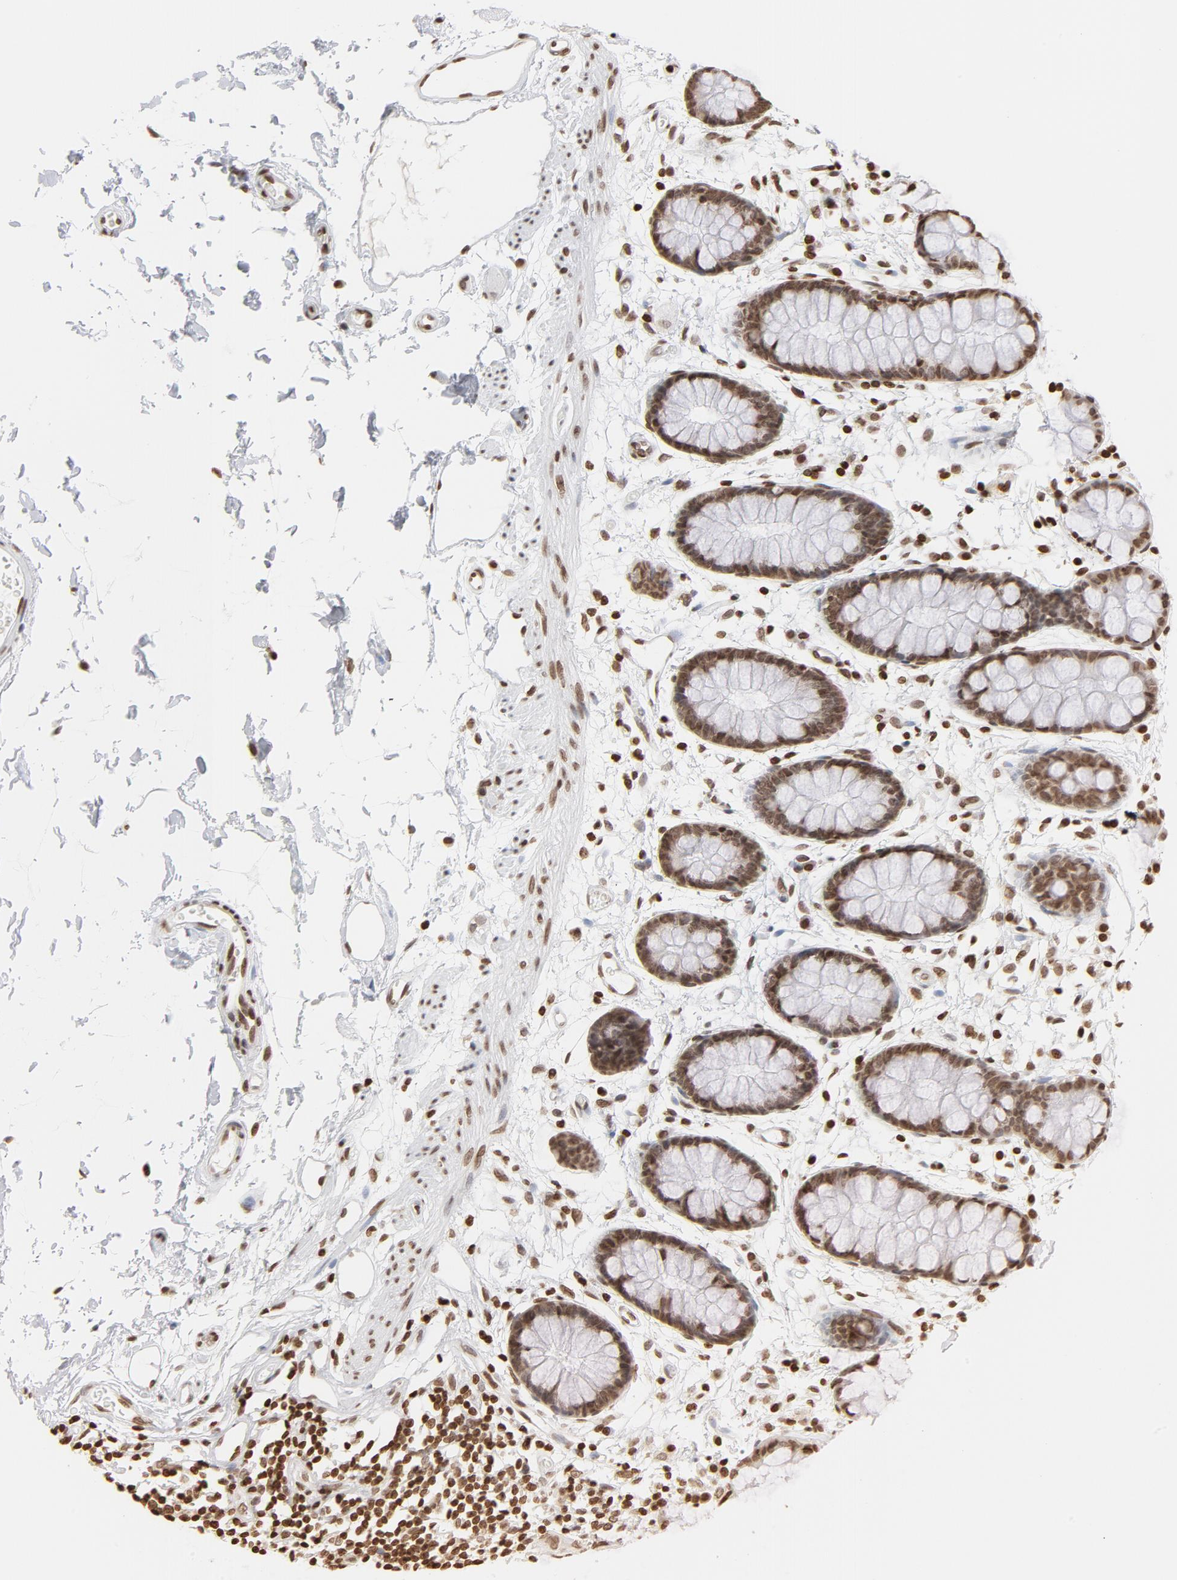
{"staining": {"intensity": "moderate", "quantity": ">75%", "location": "nuclear"}, "tissue": "rectum", "cell_type": "Glandular cells", "image_type": "normal", "snomed": [{"axis": "morphology", "description": "Normal tissue, NOS"}, {"axis": "topography", "description": "Rectum"}], "caption": "Glandular cells exhibit medium levels of moderate nuclear positivity in approximately >75% of cells in normal rectum.", "gene": "H2AC12", "patient": {"sex": "female", "age": 66}}